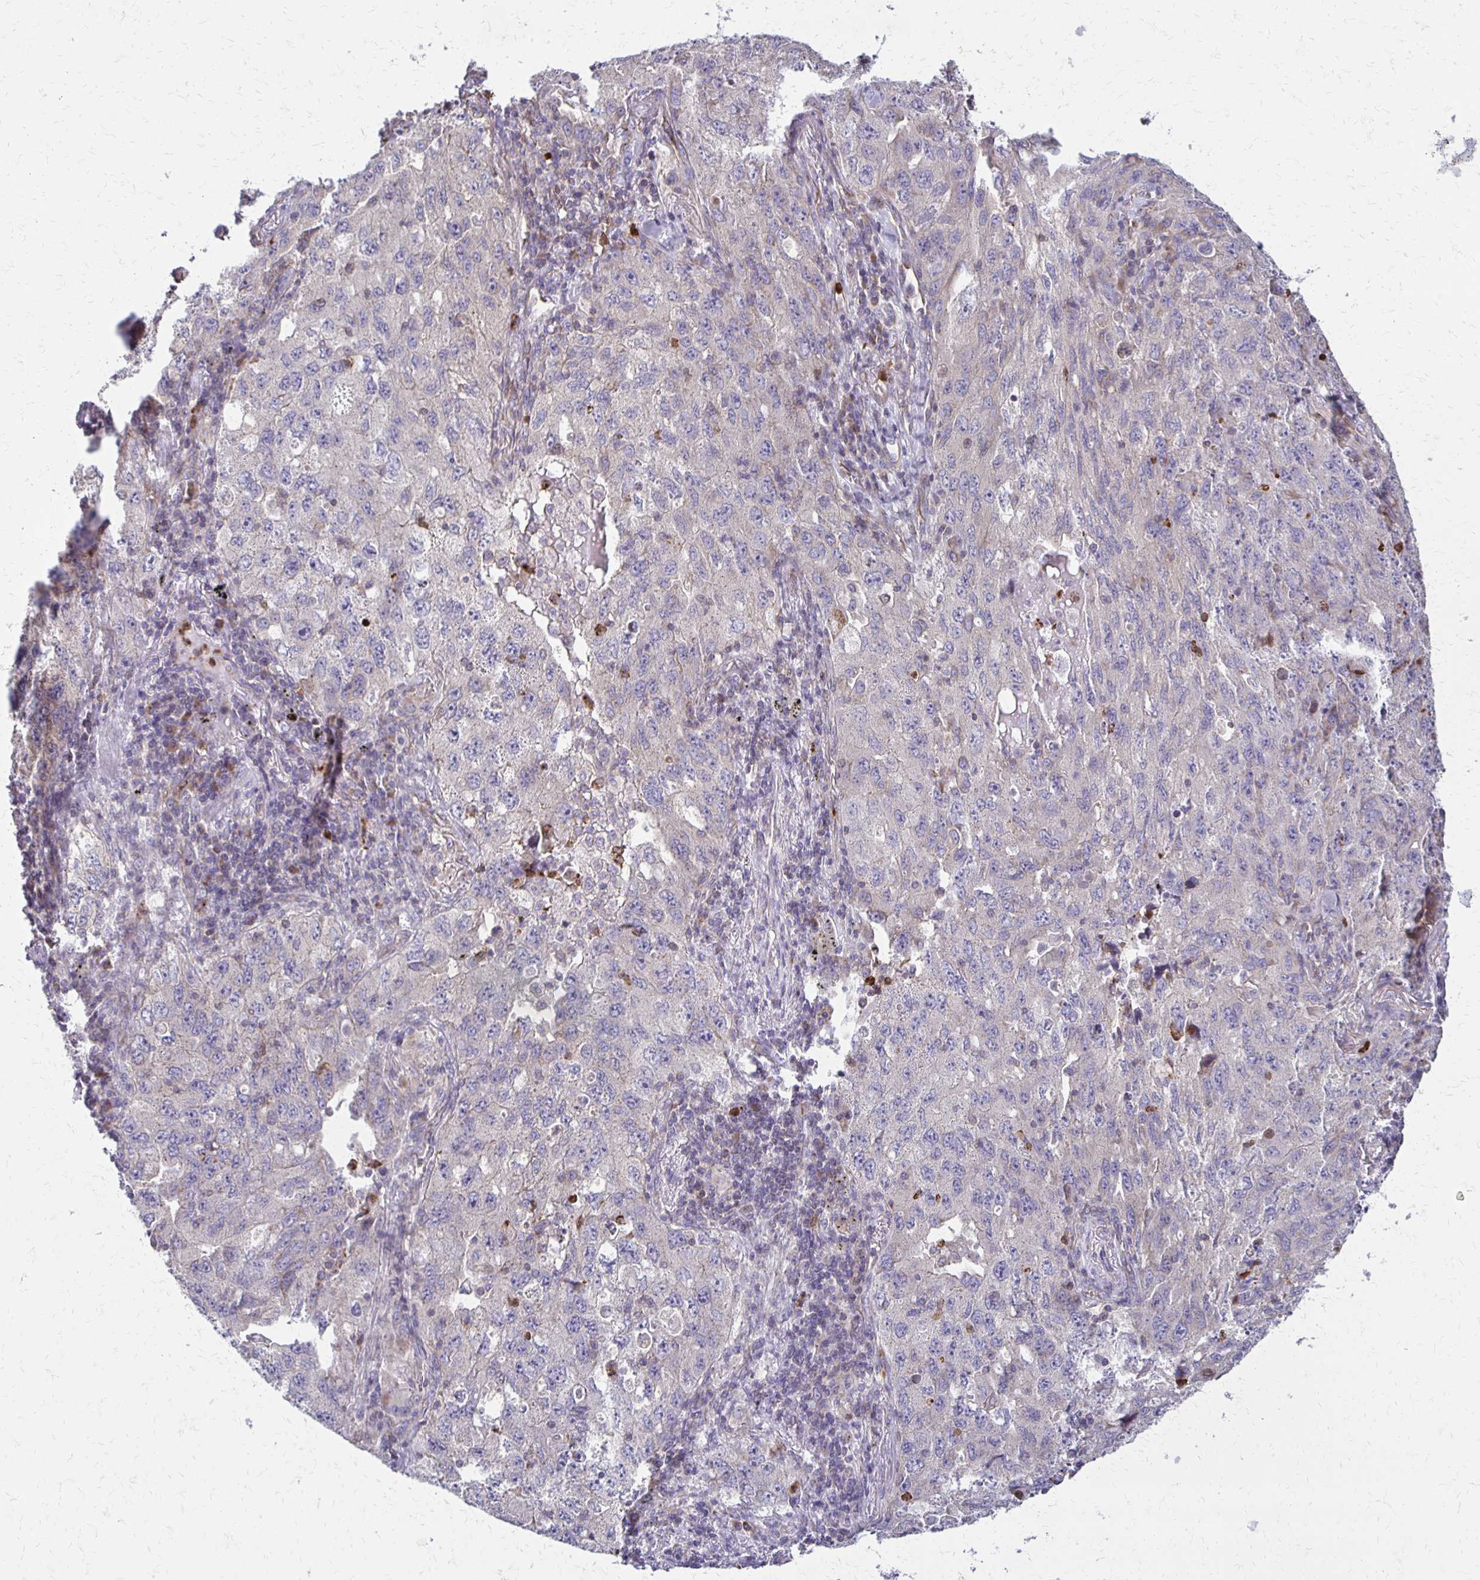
{"staining": {"intensity": "weak", "quantity": "<25%", "location": "cytoplasmic/membranous"}, "tissue": "lung cancer", "cell_type": "Tumor cells", "image_type": "cancer", "snomed": [{"axis": "morphology", "description": "Adenocarcinoma, NOS"}, {"axis": "topography", "description": "Lung"}], "caption": "IHC photomicrograph of human lung cancer (adenocarcinoma) stained for a protein (brown), which displays no positivity in tumor cells.", "gene": "EIF4EBP2", "patient": {"sex": "female", "age": 57}}